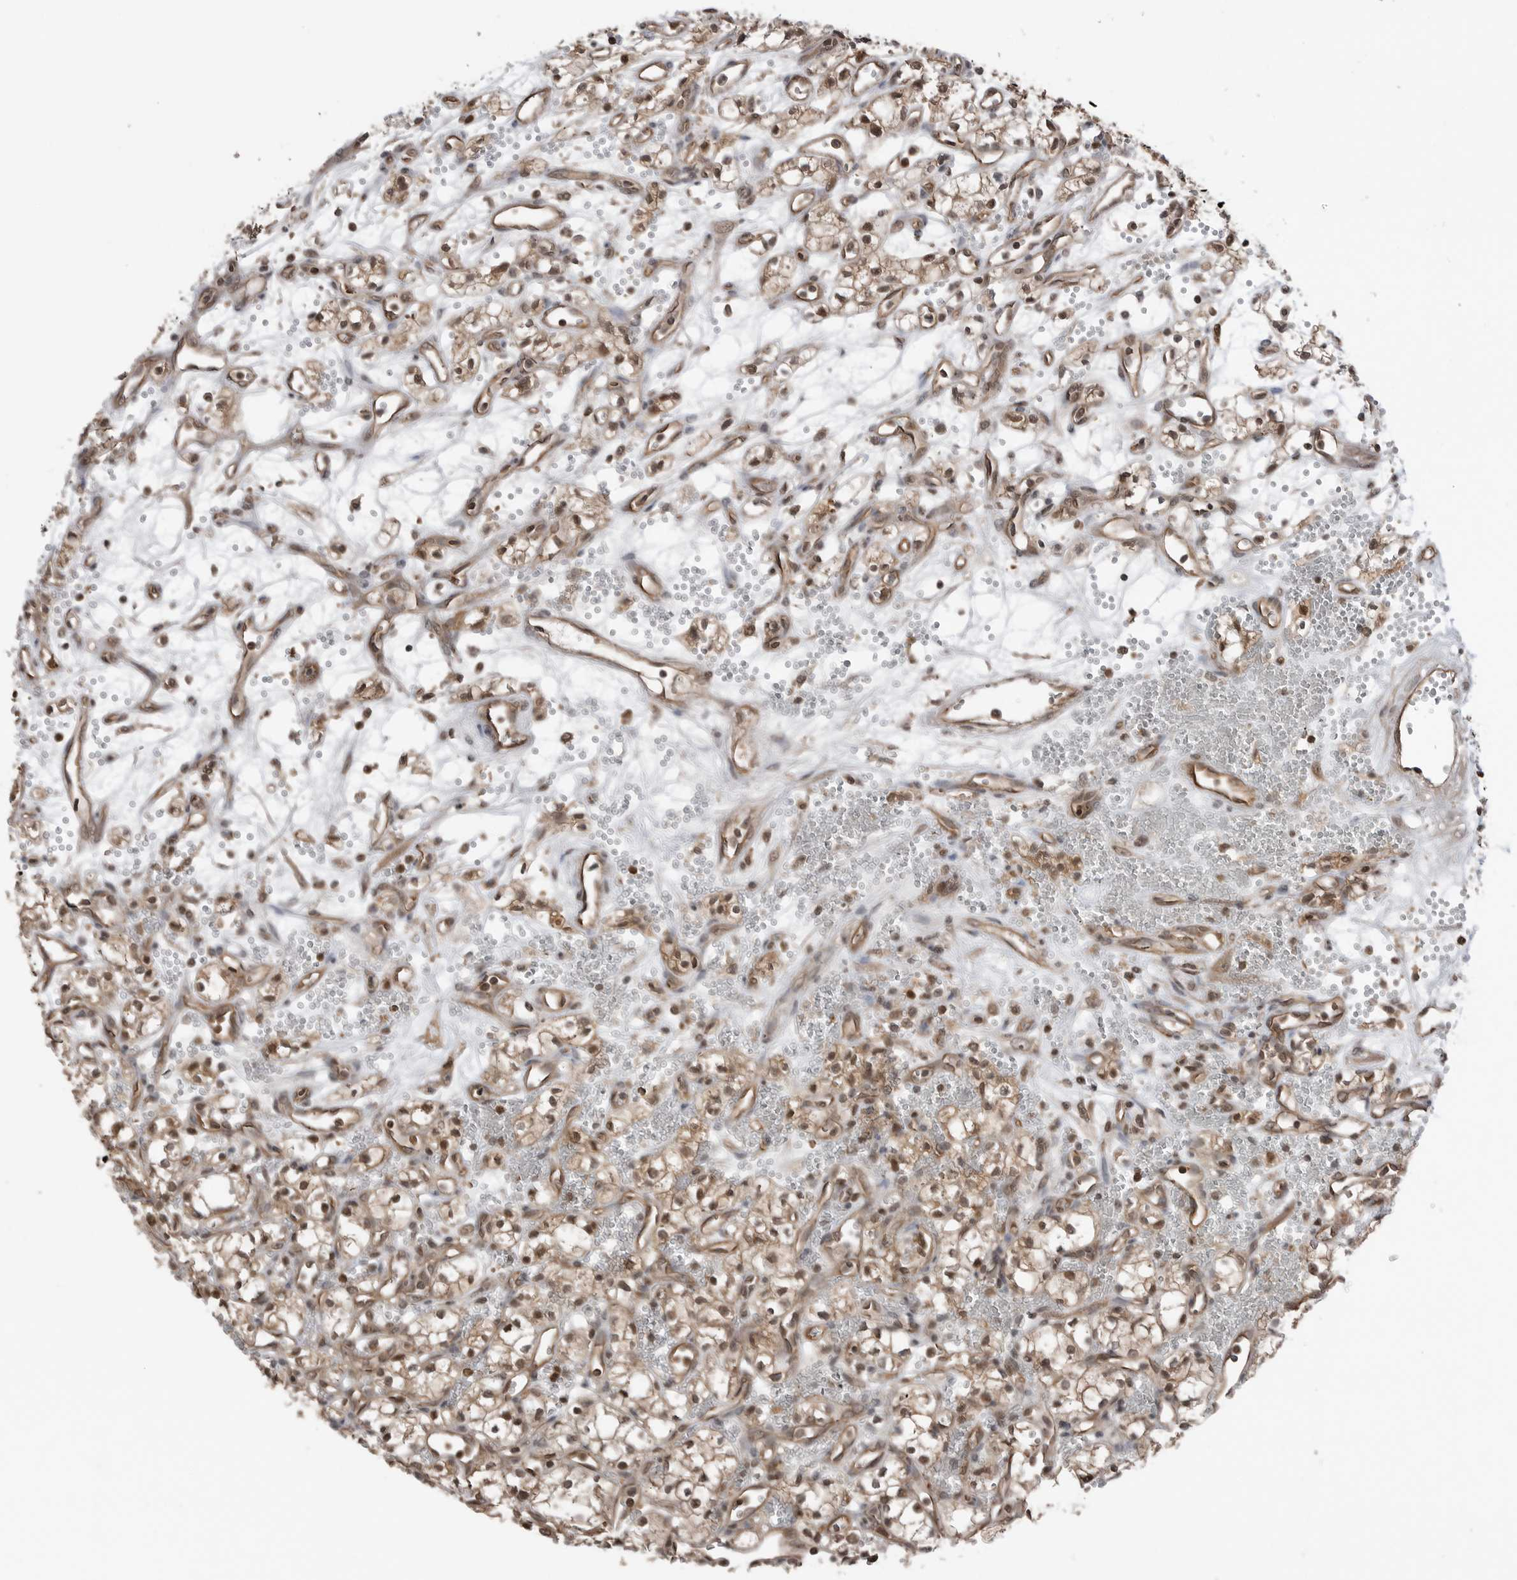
{"staining": {"intensity": "moderate", "quantity": ">75%", "location": "nuclear"}, "tissue": "renal cancer", "cell_type": "Tumor cells", "image_type": "cancer", "snomed": [{"axis": "morphology", "description": "Adenocarcinoma, NOS"}, {"axis": "topography", "description": "Kidney"}], "caption": "Immunohistochemical staining of renal adenocarcinoma shows medium levels of moderate nuclear protein expression in approximately >75% of tumor cells. (Stains: DAB in brown, nuclei in blue, Microscopy: brightfield microscopy at high magnification).", "gene": "PEAK1", "patient": {"sex": "male", "age": 59}}